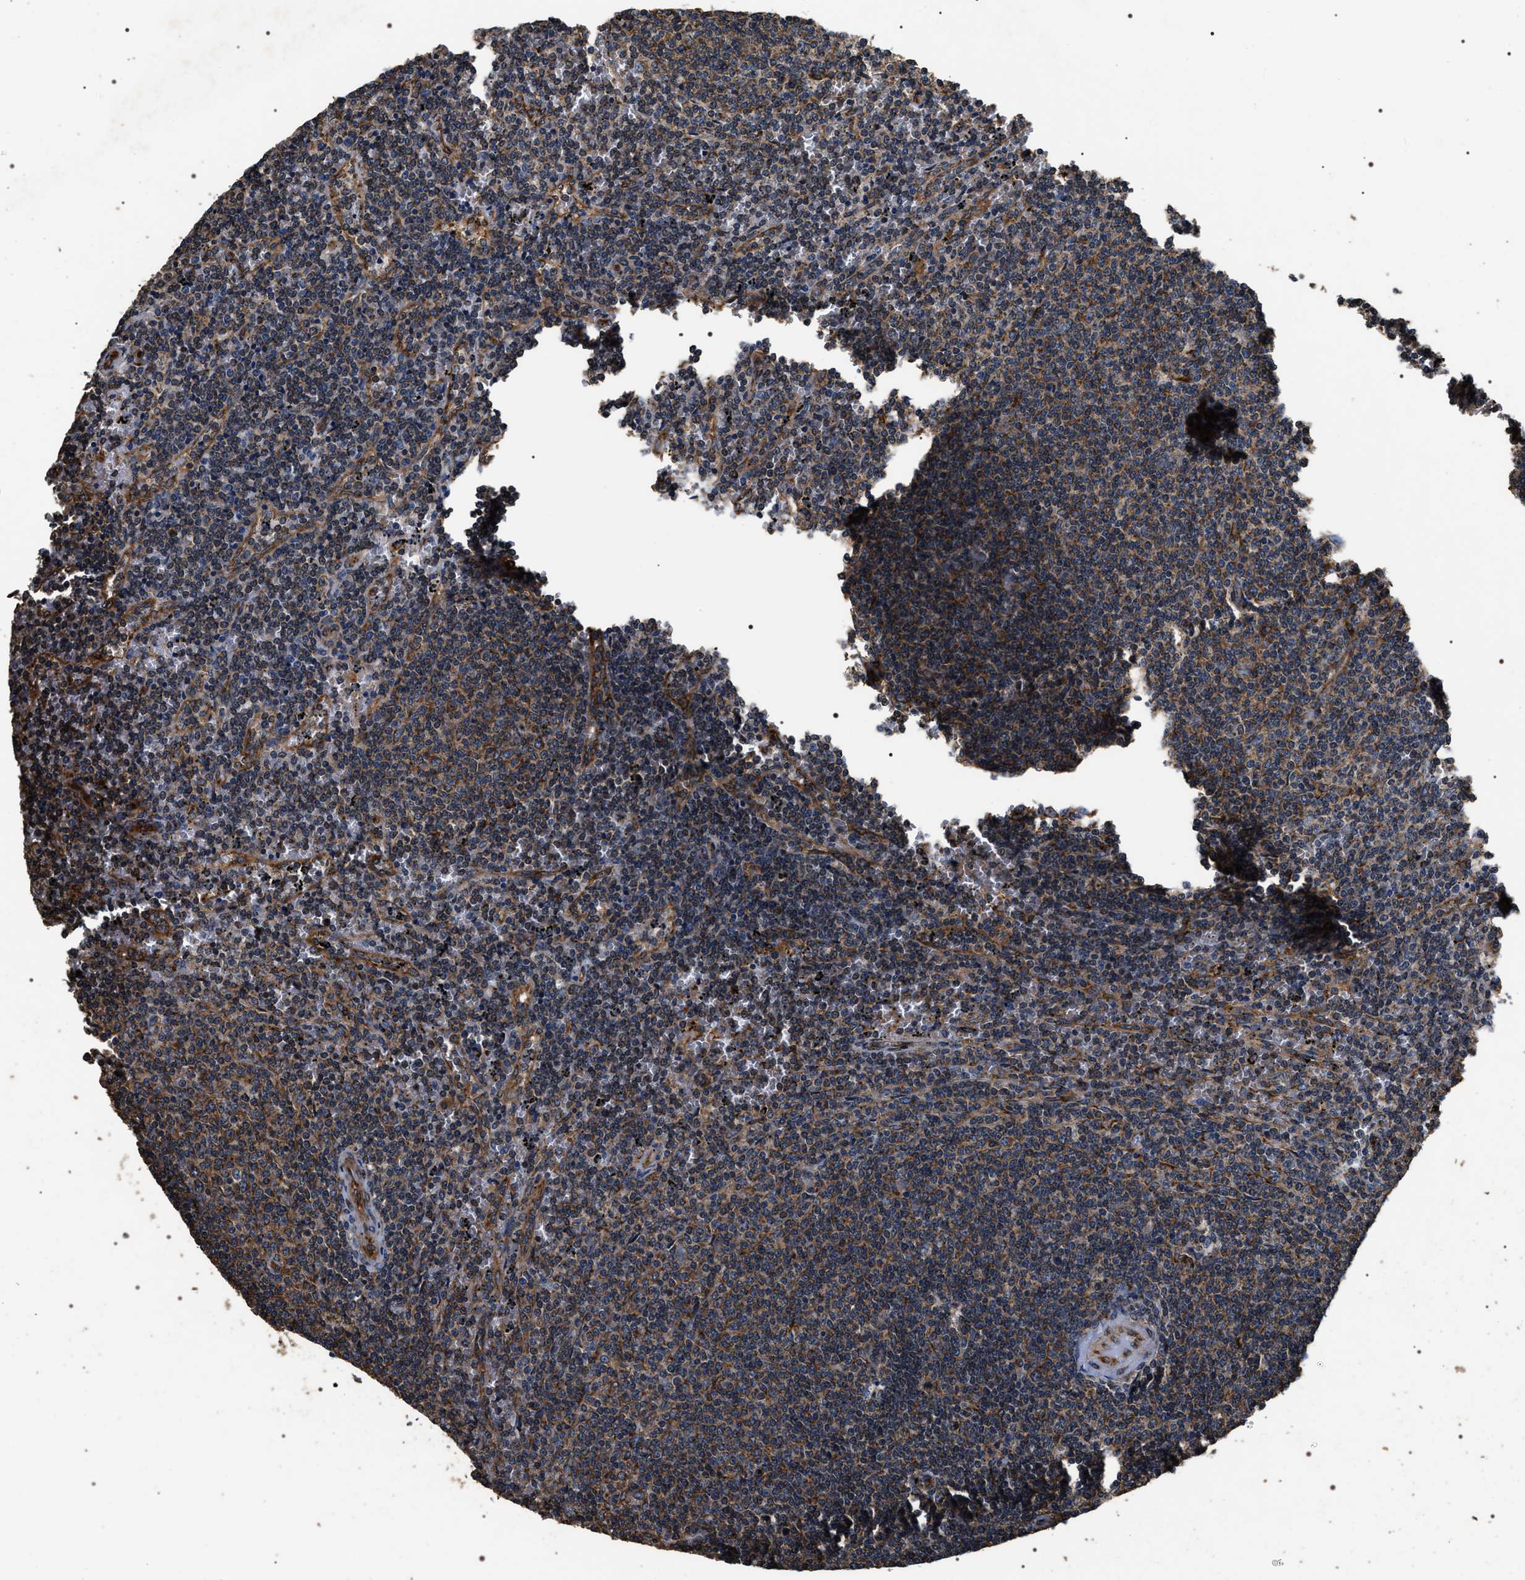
{"staining": {"intensity": "moderate", "quantity": ">75%", "location": "cytoplasmic/membranous"}, "tissue": "lymphoma", "cell_type": "Tumor cells", "image_type": "cancer", "snomed": [{"axis": "morphology", "description": "Malignant lymphoma, non-Hodgkin's type, Low grade"}, {"axis": "topography", "description": "Spleen"}], "caption": "Immunohistochemistry of human lymphoma reveals medium levels of moderate cytoplasmic/membranous staining in approximately >75% of tumor cells. (Stains: DAB in brown, nuclei in blue, Microscopy: brightfield microscopy at high magnification).", "gene": "KTN1", "patient": {"sex": "female", "age": 50}}